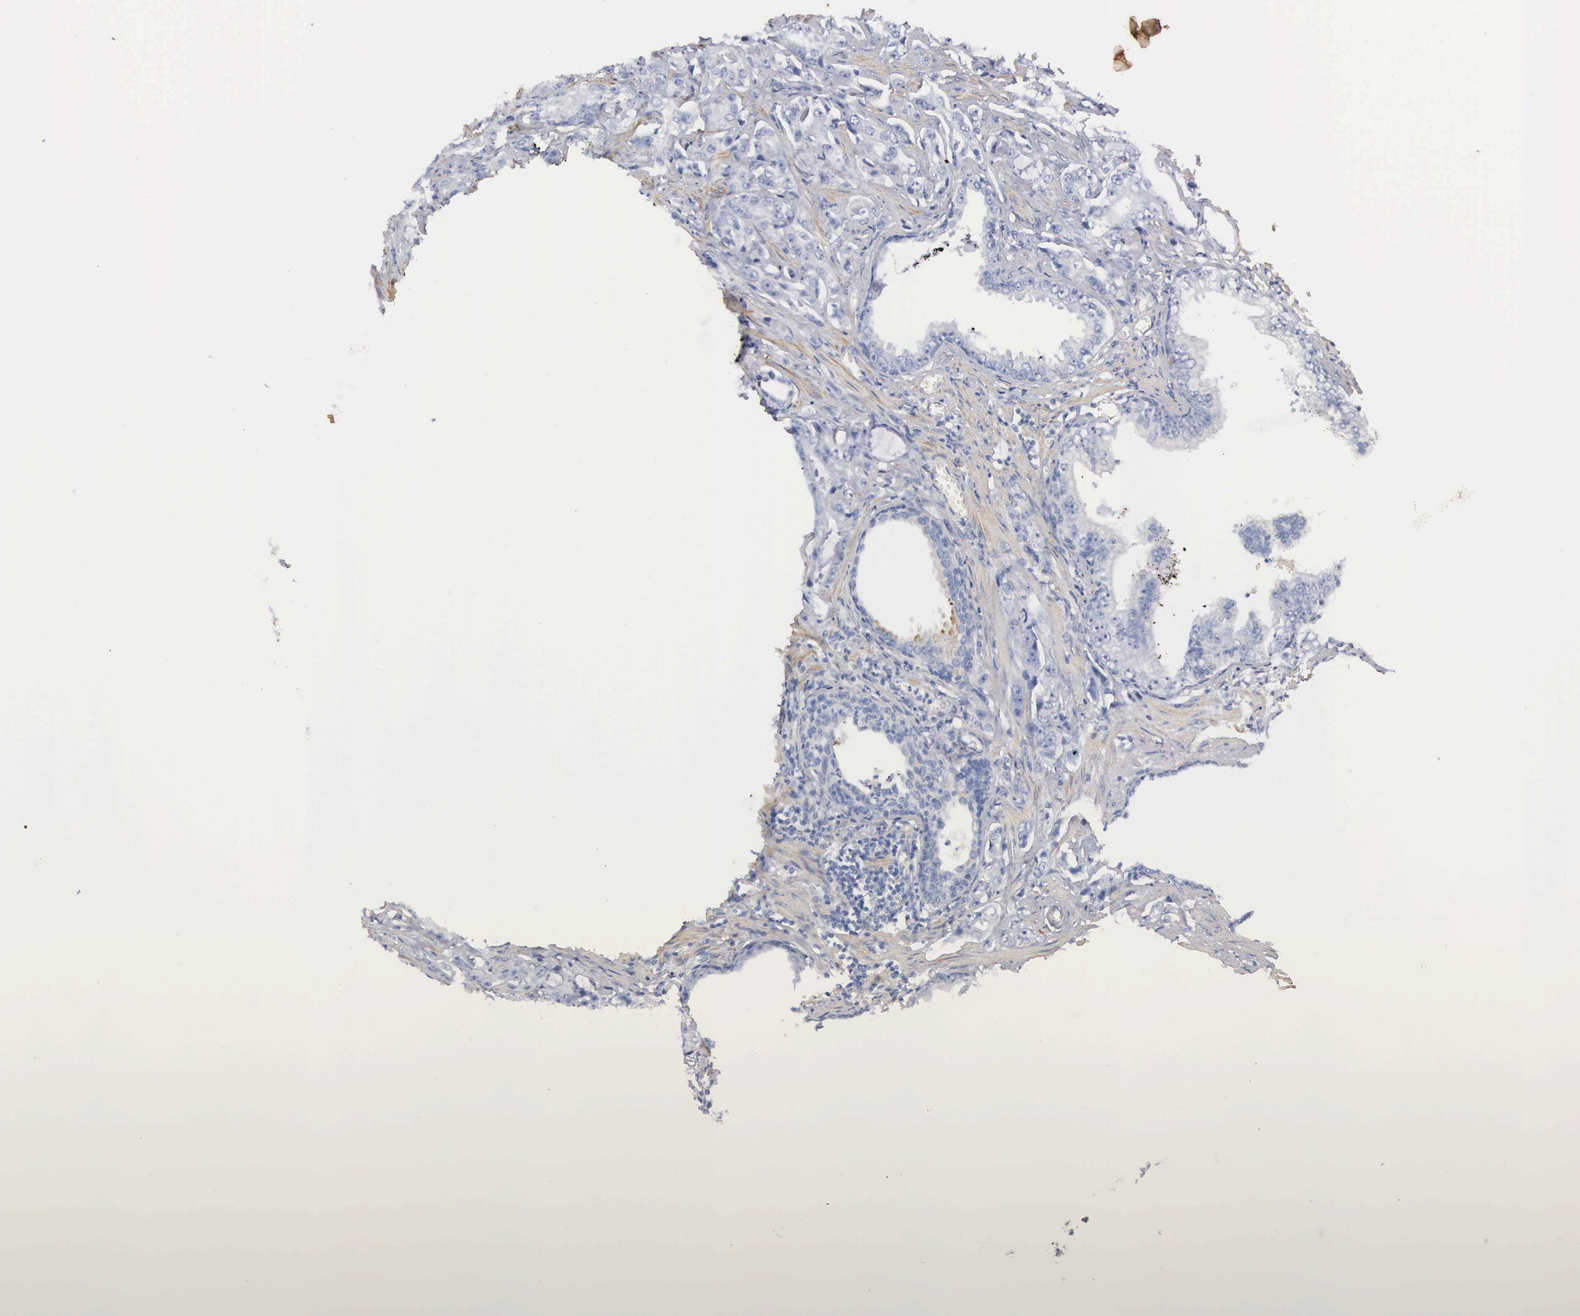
{"staining": {"intensity": "negative", "quantity": "none", "location": "none"}, "tissue": "prostate cancer", "cell_type": "Tumor cells", "image_type": "cancer", "snomed": [{"axis": "morphology", "description": "Adenocarcinoma, Low grade"}, {"axis": "topography", "description": "Prostate"}], "caption": "This image is of prostate low-grade adenocarcinoma stained with immunohistochemistry to label a protein in brown with the nuclei are counter-stained blue. There is no positivity in tumor cells.", "gene": "ELFN2", "patient": {"sex": "male", "age": 65}}